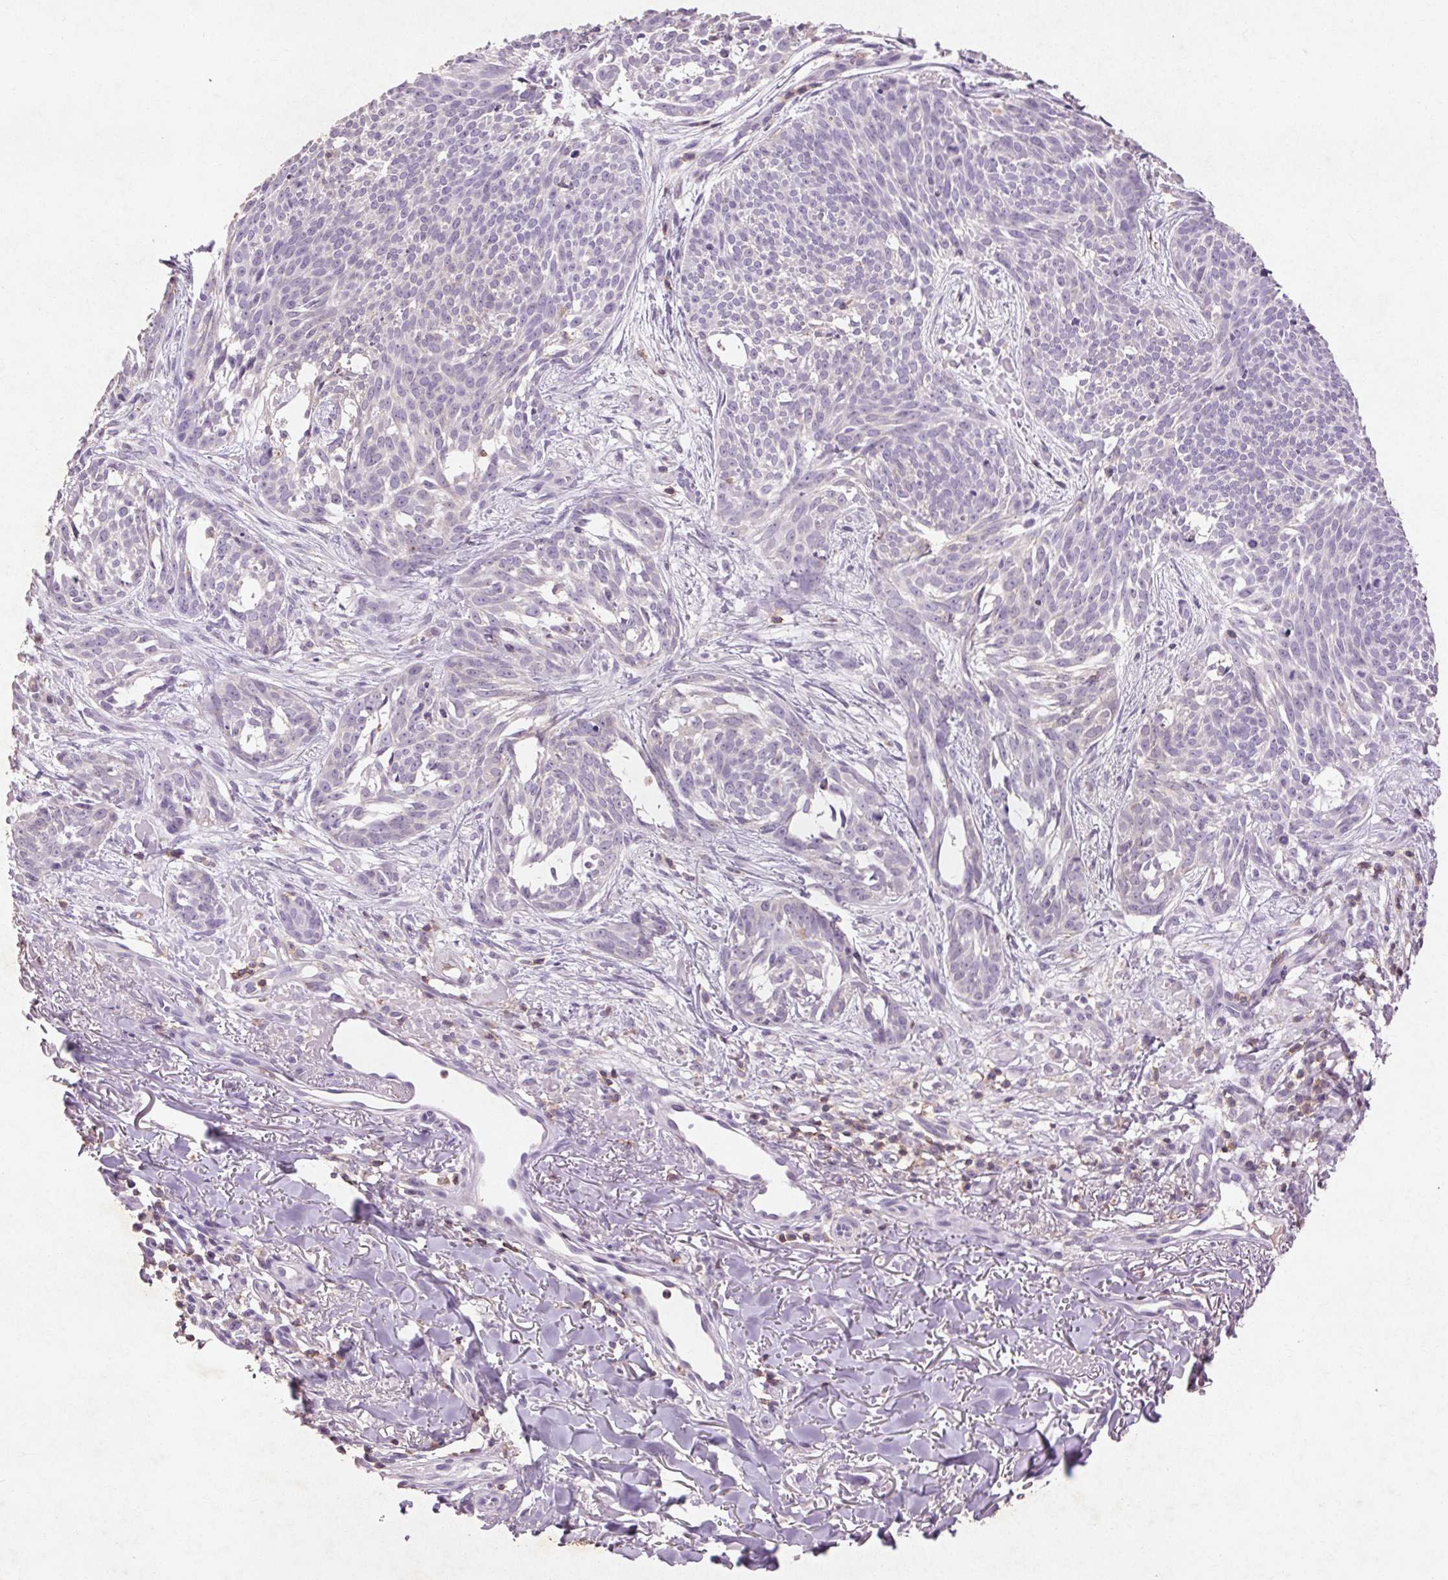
{"staining": {"intensity": "negative", "quantity": "none", "location": "none"}, "tissue": "skin cancer", "cell_type": "Tumor cells", "image_type": "cancer", "snomed": [{"axis": "morphology", "description": "Basal cell carcinoma"}, {"axis": "topography", "description": "Skin"}], "caption": "Immunohistochemistry (IHC) micrograph of neoplastic tissue: skin cancer stained with DAB (3,3'-diaminobenzidine) shows no significant protein expression in tumor cells.", "gene": "FNDC7", "patient": {"sex": "male", "age": 88}}